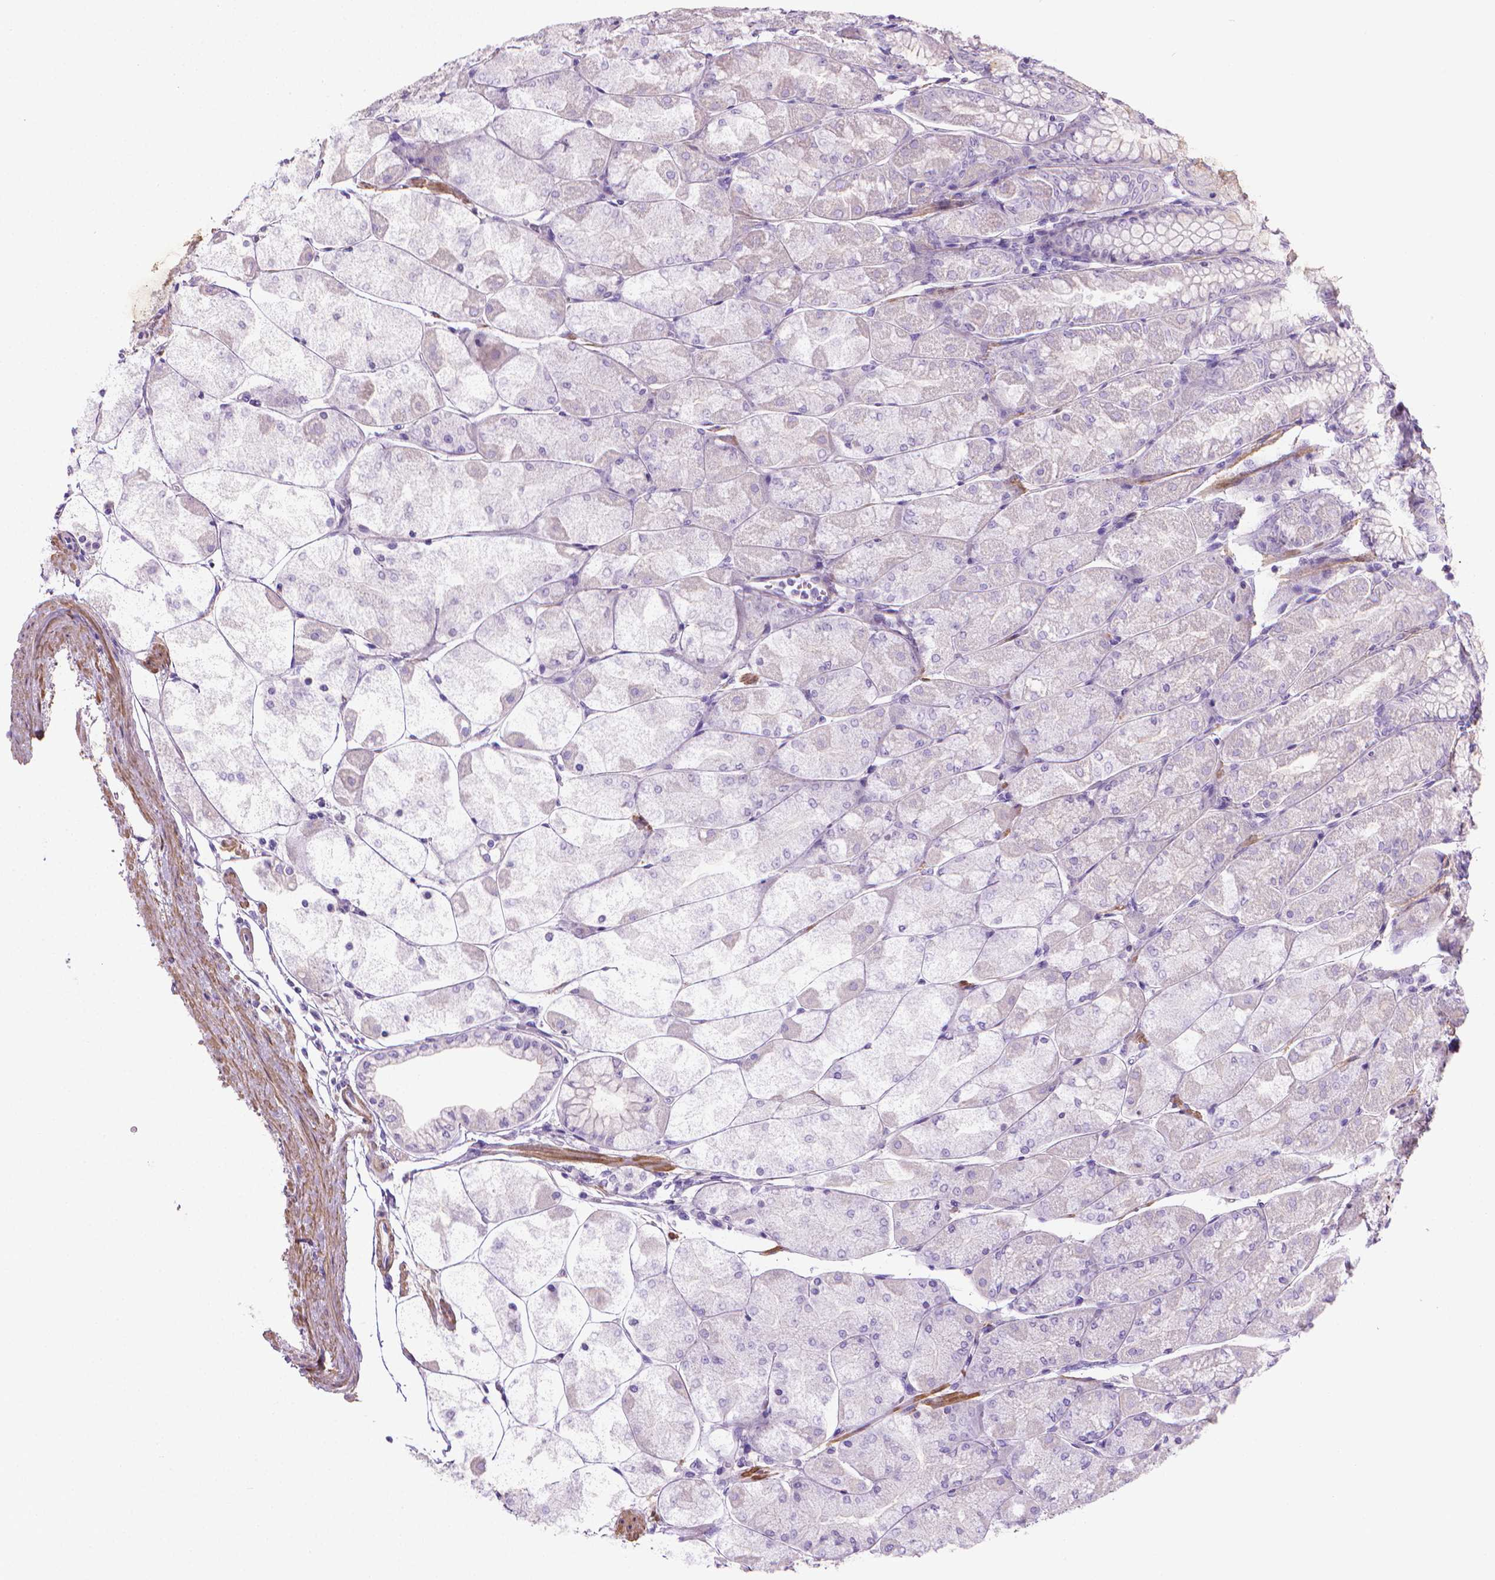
{"staining": {"intensity": "weak", "quantity": "<25%", "location": "cytoplasmic/membranous"}, "tissue": "stomach", "cell_type": "Glandular cells", "image_type": "normal", "snomed": [{"axis": "morphology", "description": "Normal tissue, NOS"}, {"axis": "topography", "description": "Stomach, upper"}], "caption": "Human stomach stained for a protein using immunohistochemistry displays no expression in glandular cells.", "gene": "FASN", "patient": {"sex": "male", "age": 60}}